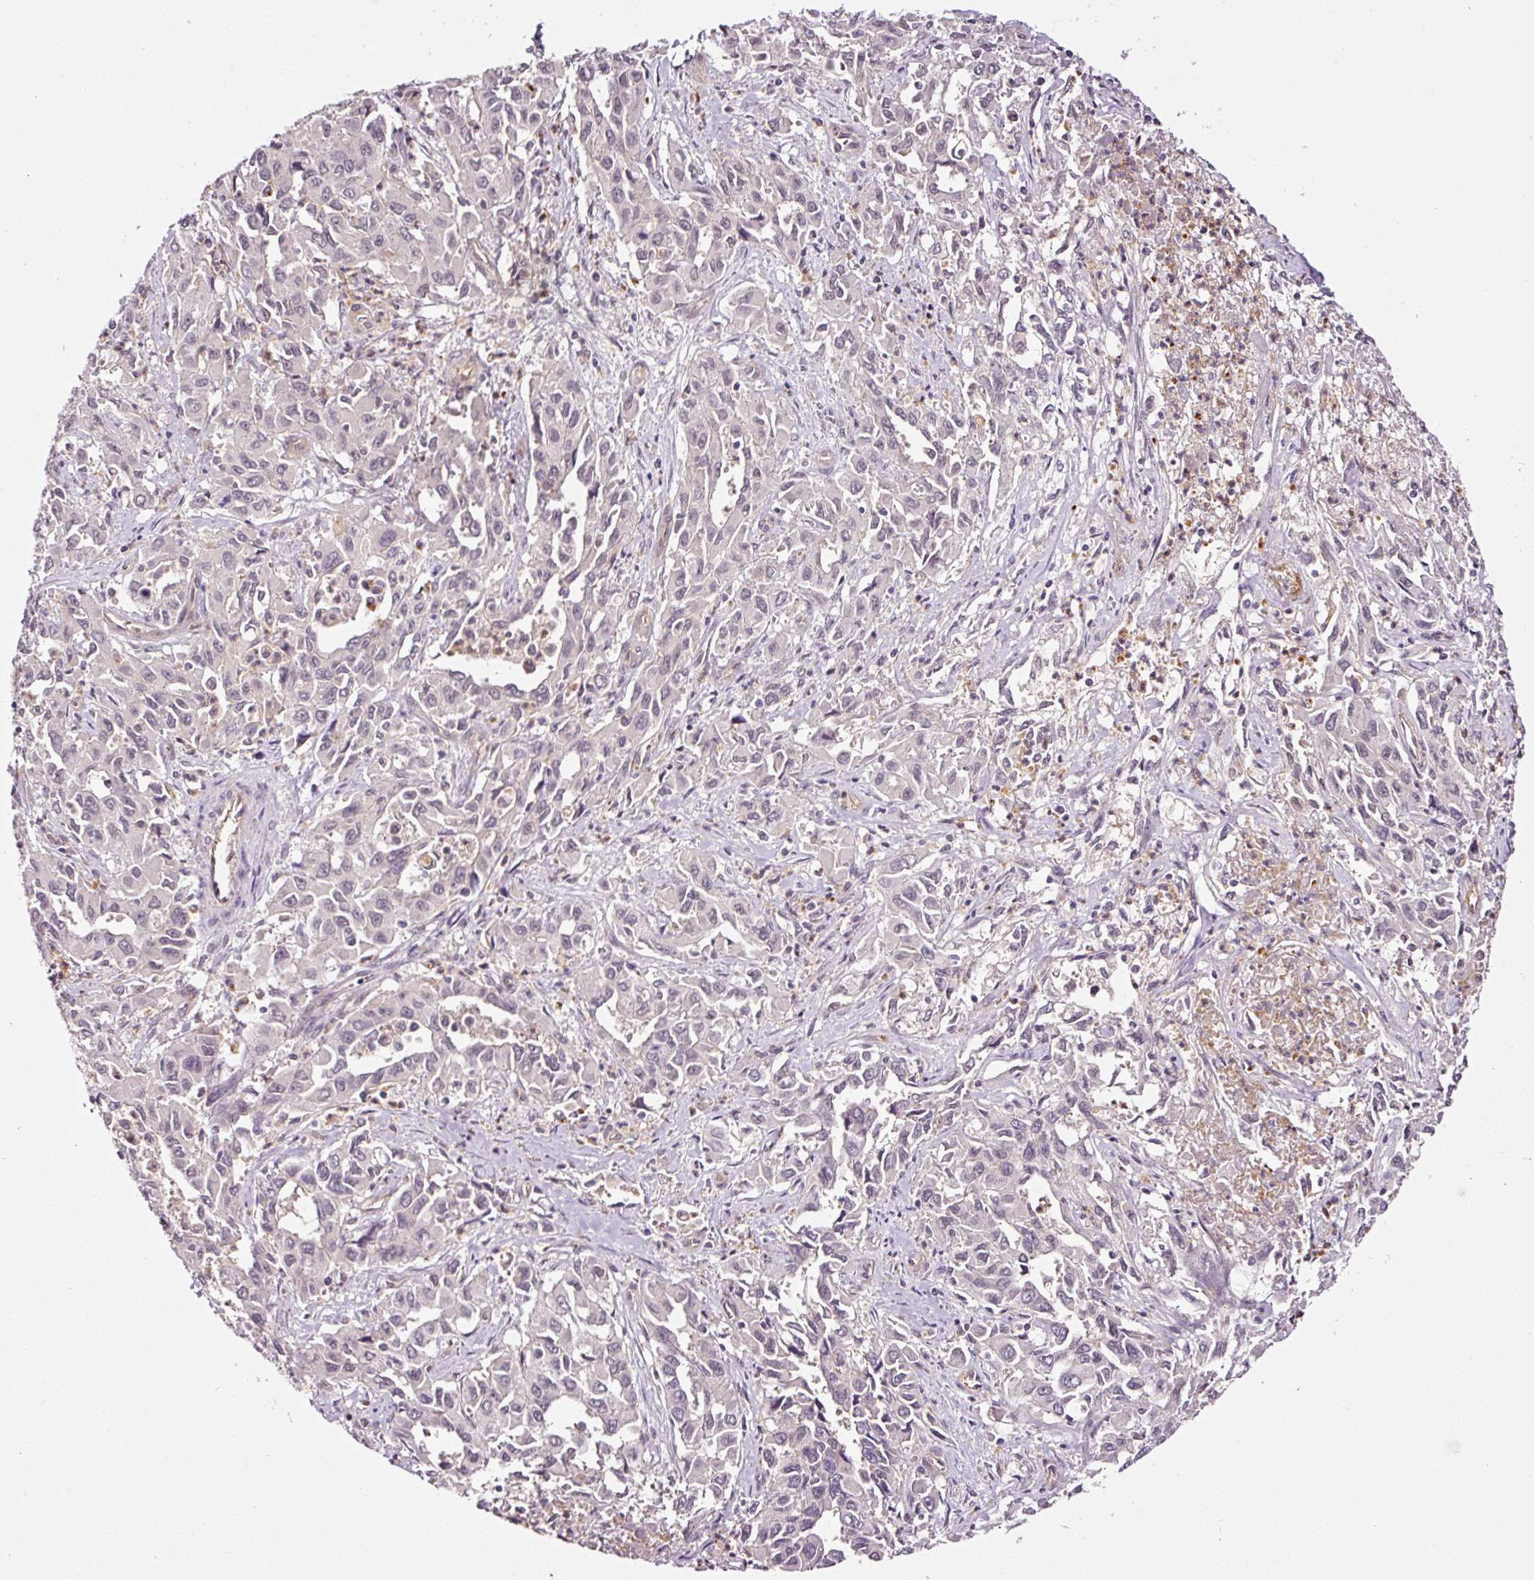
{"staining": {"intensity": "negative", "quantity": "none", "location": "none"}, "tissue": "liver cancer", "cell_type": "Tumor cells", "image_type": "cancer", "snomed": [{"axis": "morphology", "description": "Carcinoma, Hepatocellular, NOS"}, {"axis": "topography", "description": "Liver"}], "caption": "The photomicrograph demonstrates no significant staining in tumor cells of liver cancer (hepatocellular carcinoma).", "gene": "ABCB4", "patient": {"sex": "male", "age": 63}}